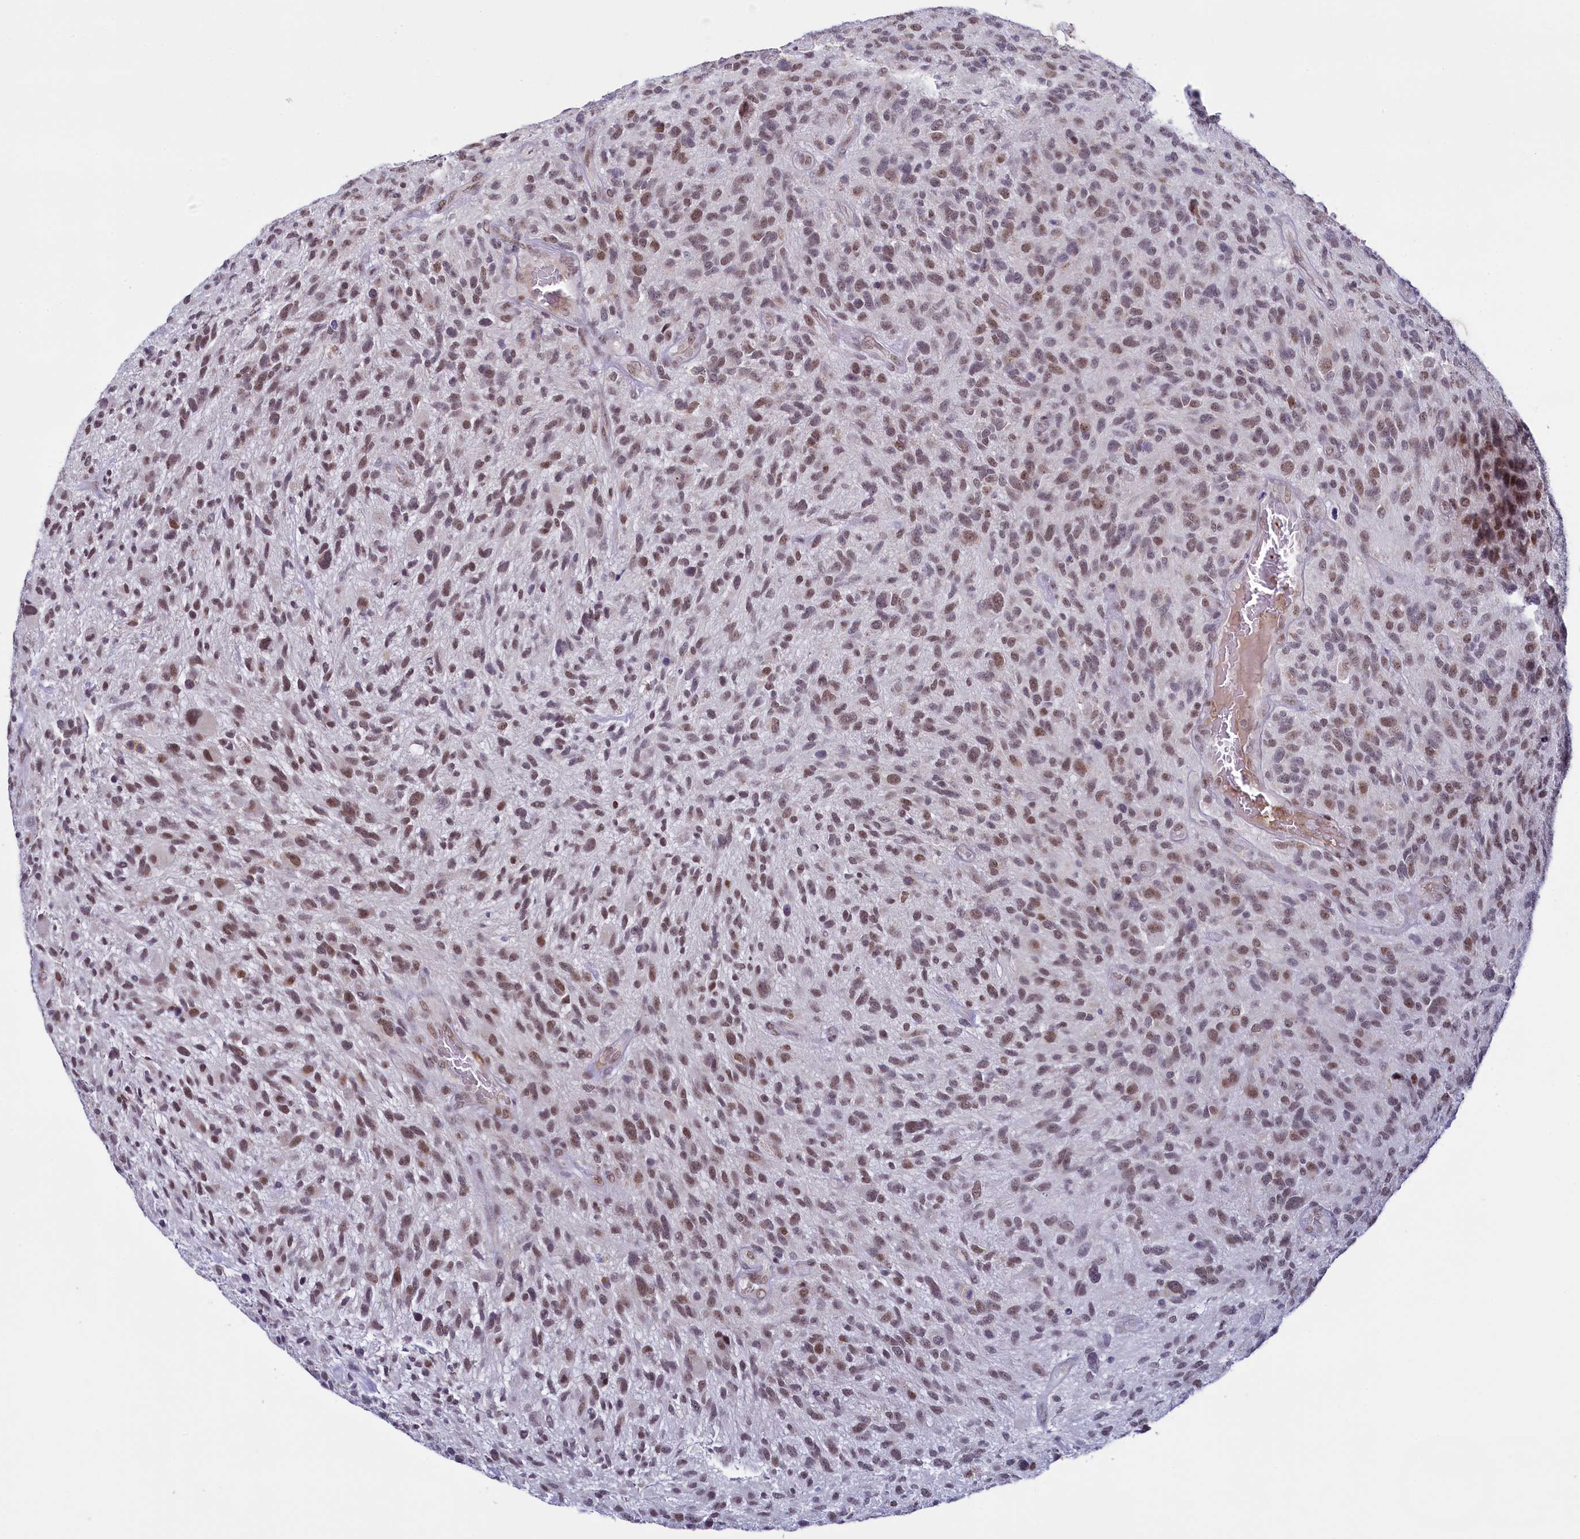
{"staining": {"intensity": "moderate", "quantity": ">75%", "location": "nuclear"}, "tissue": "glioma", "cell_type": "Tumor cells", "image_type": "cancer", "snomed": [{"axis": "morphology", "description": "Glioma, malignant, High grade"}, {"axis": "topography", "description": "Brain"}], "caption": "Human glioma stained for a protein (brown) reveals moderate nuclear positive positivity in about >75% of tumor cells.", "gene": "PPHLN1", "patient": {"sex": "male", "age": 47}}